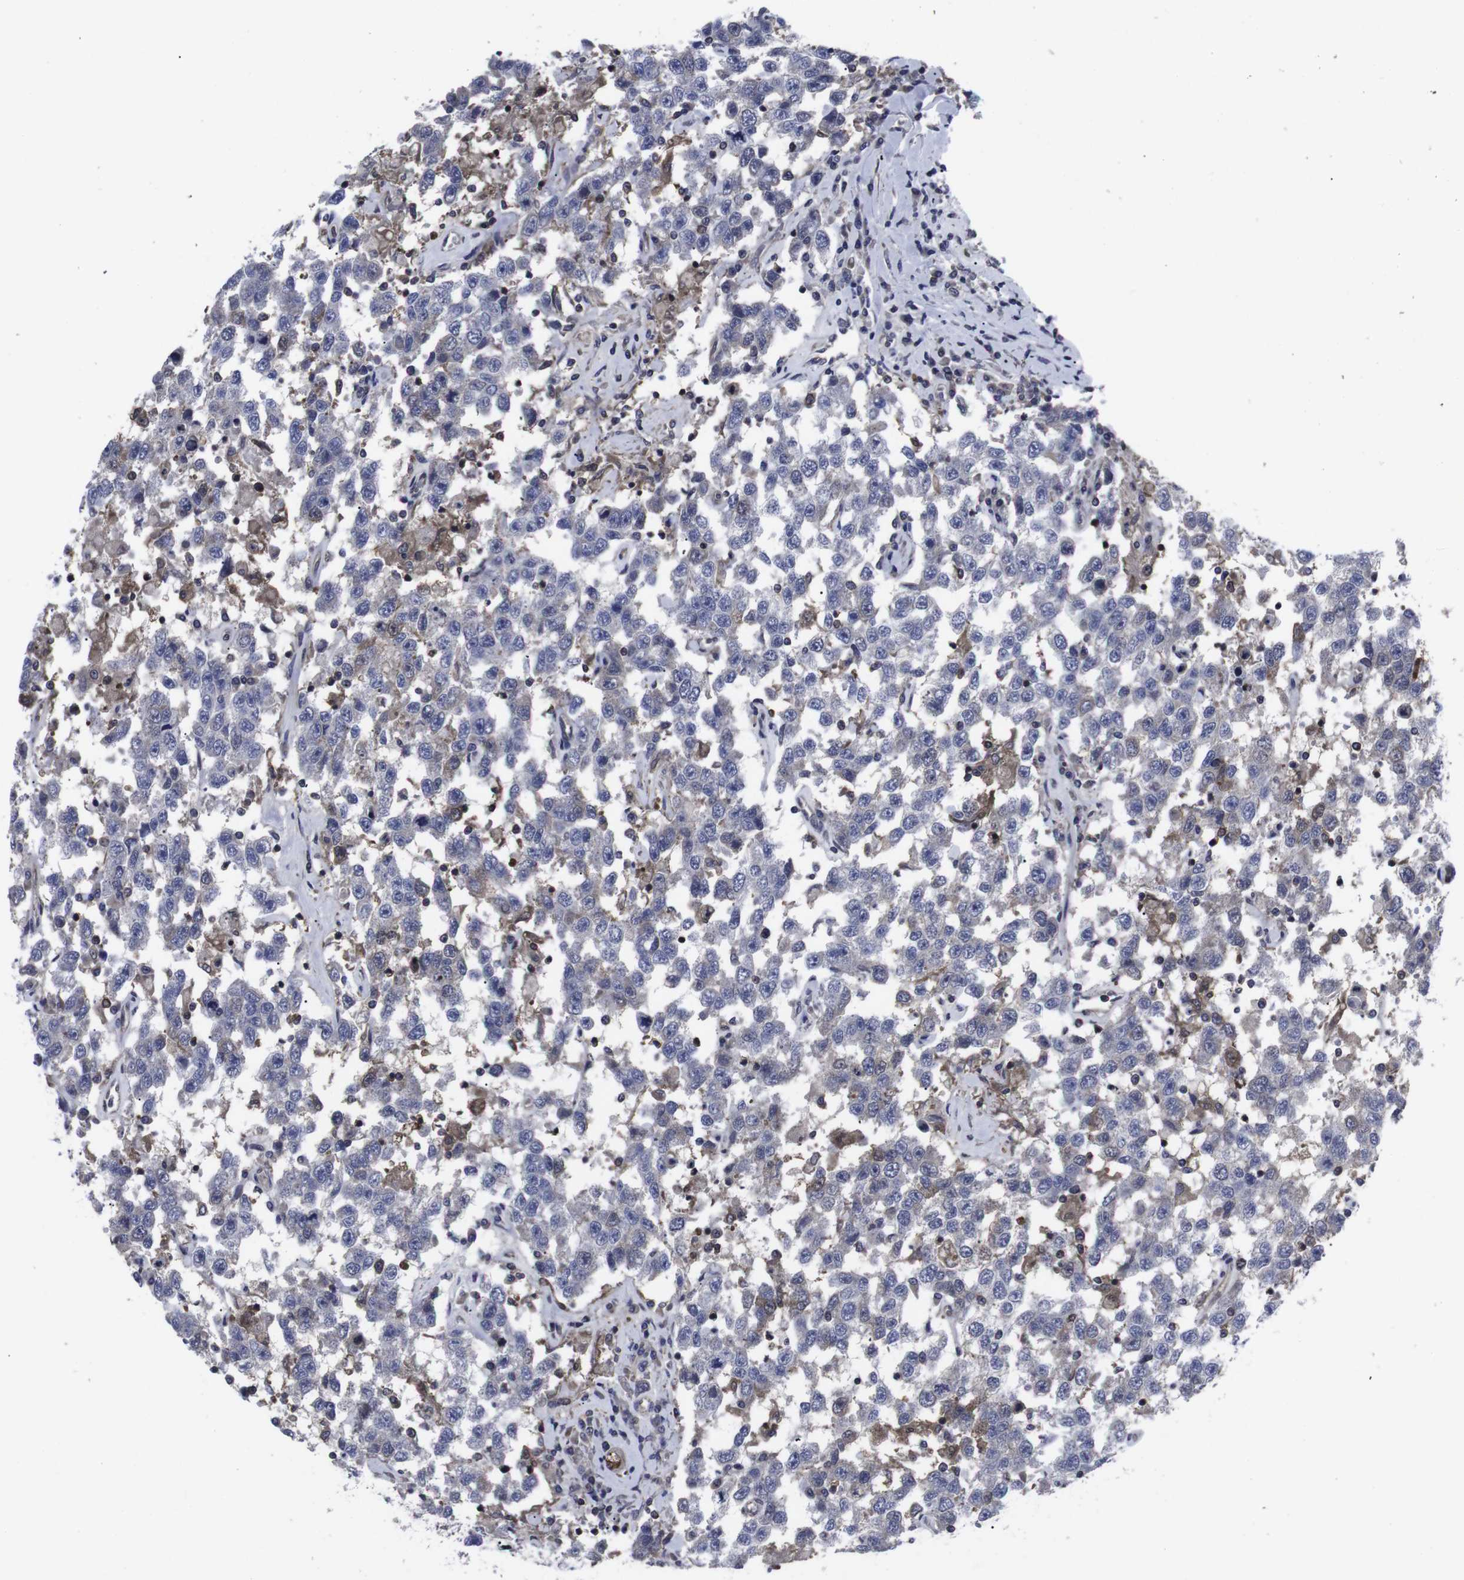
{"staining": {"intensity": "weak", "quantity": "<25%", "location": "cytoplasmic/membranous"}, "tissue": "testis cancer", "cell_type": "Tumor cells", "image_type": "cancer", "snomed": [{"axis": "morphology", "description": "Seminoma, NOS"}, {"axis": "topography", "description": "Testis"}], "caption": "IHC image of testis seminoma stained for a protein (brown), which displays no positivity in tumor cells. (Stains: DAB (3,3'-diaminobenzidine) immunohistochemistry (IHC) with hematoxylin counter stain, Microscopy: brightfield microscopy at high magnification).", "gene": "HPRT1", "patient": {"sex": "male", "age": 41}}